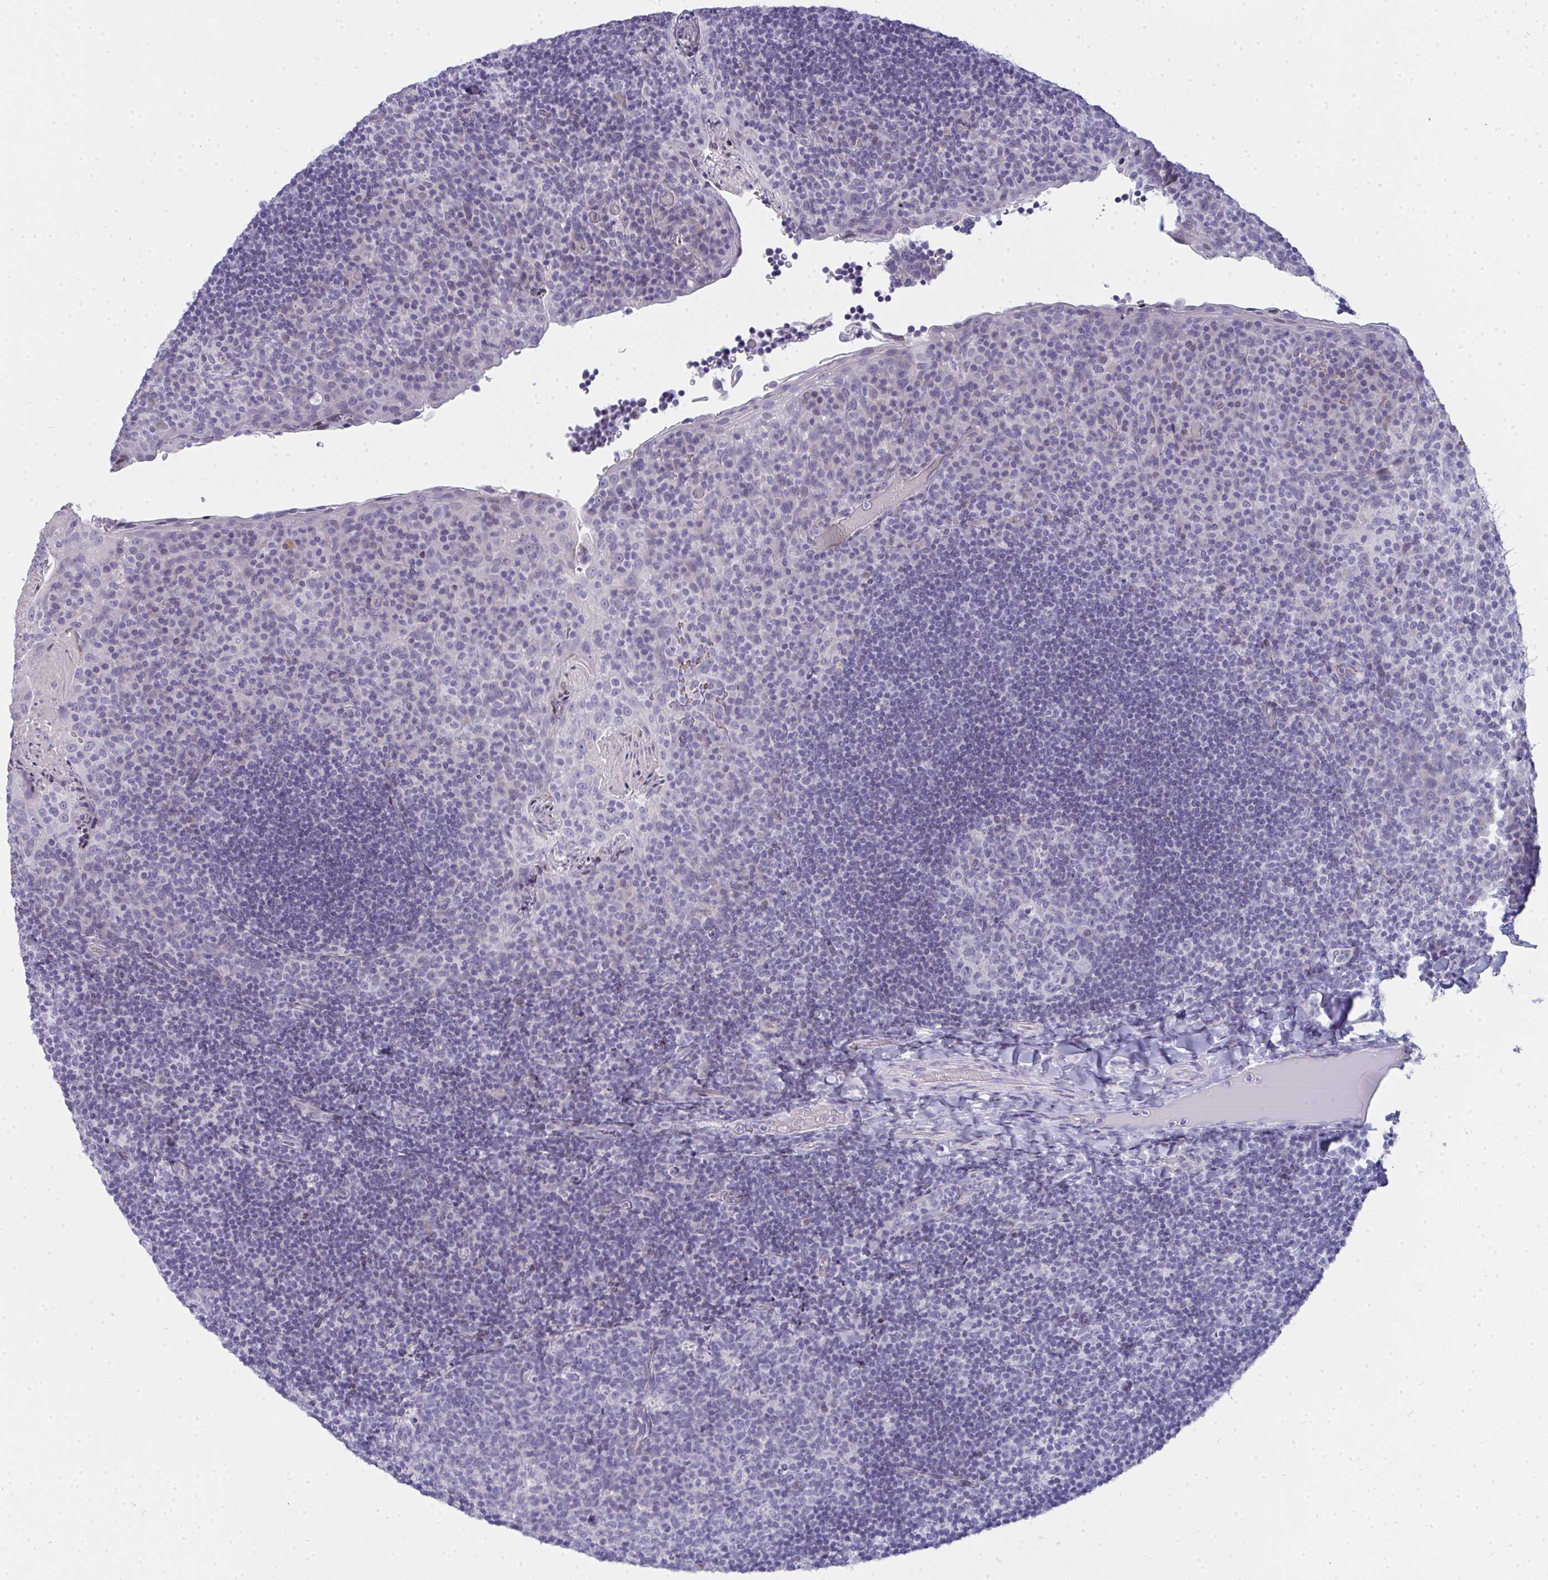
{"staining": {"intensity": "negative", "quantity": "none", "location": "none"}, "tissue": "tonsil", "cell_type": "Germinal center cells", "image_type": "normal", "snomed": [{"axis": "morphology", "description": "Normal tissue, NOS"}, {"axis": "topography", "description": "Tonsil"}], "caption": "This is an immunohistochemistry histopathology image of unremarkable human tonsil. There is no staining in germinal center cells.", "gene": "ZNF182", "patient": {"sex": "male", "age": 17}}